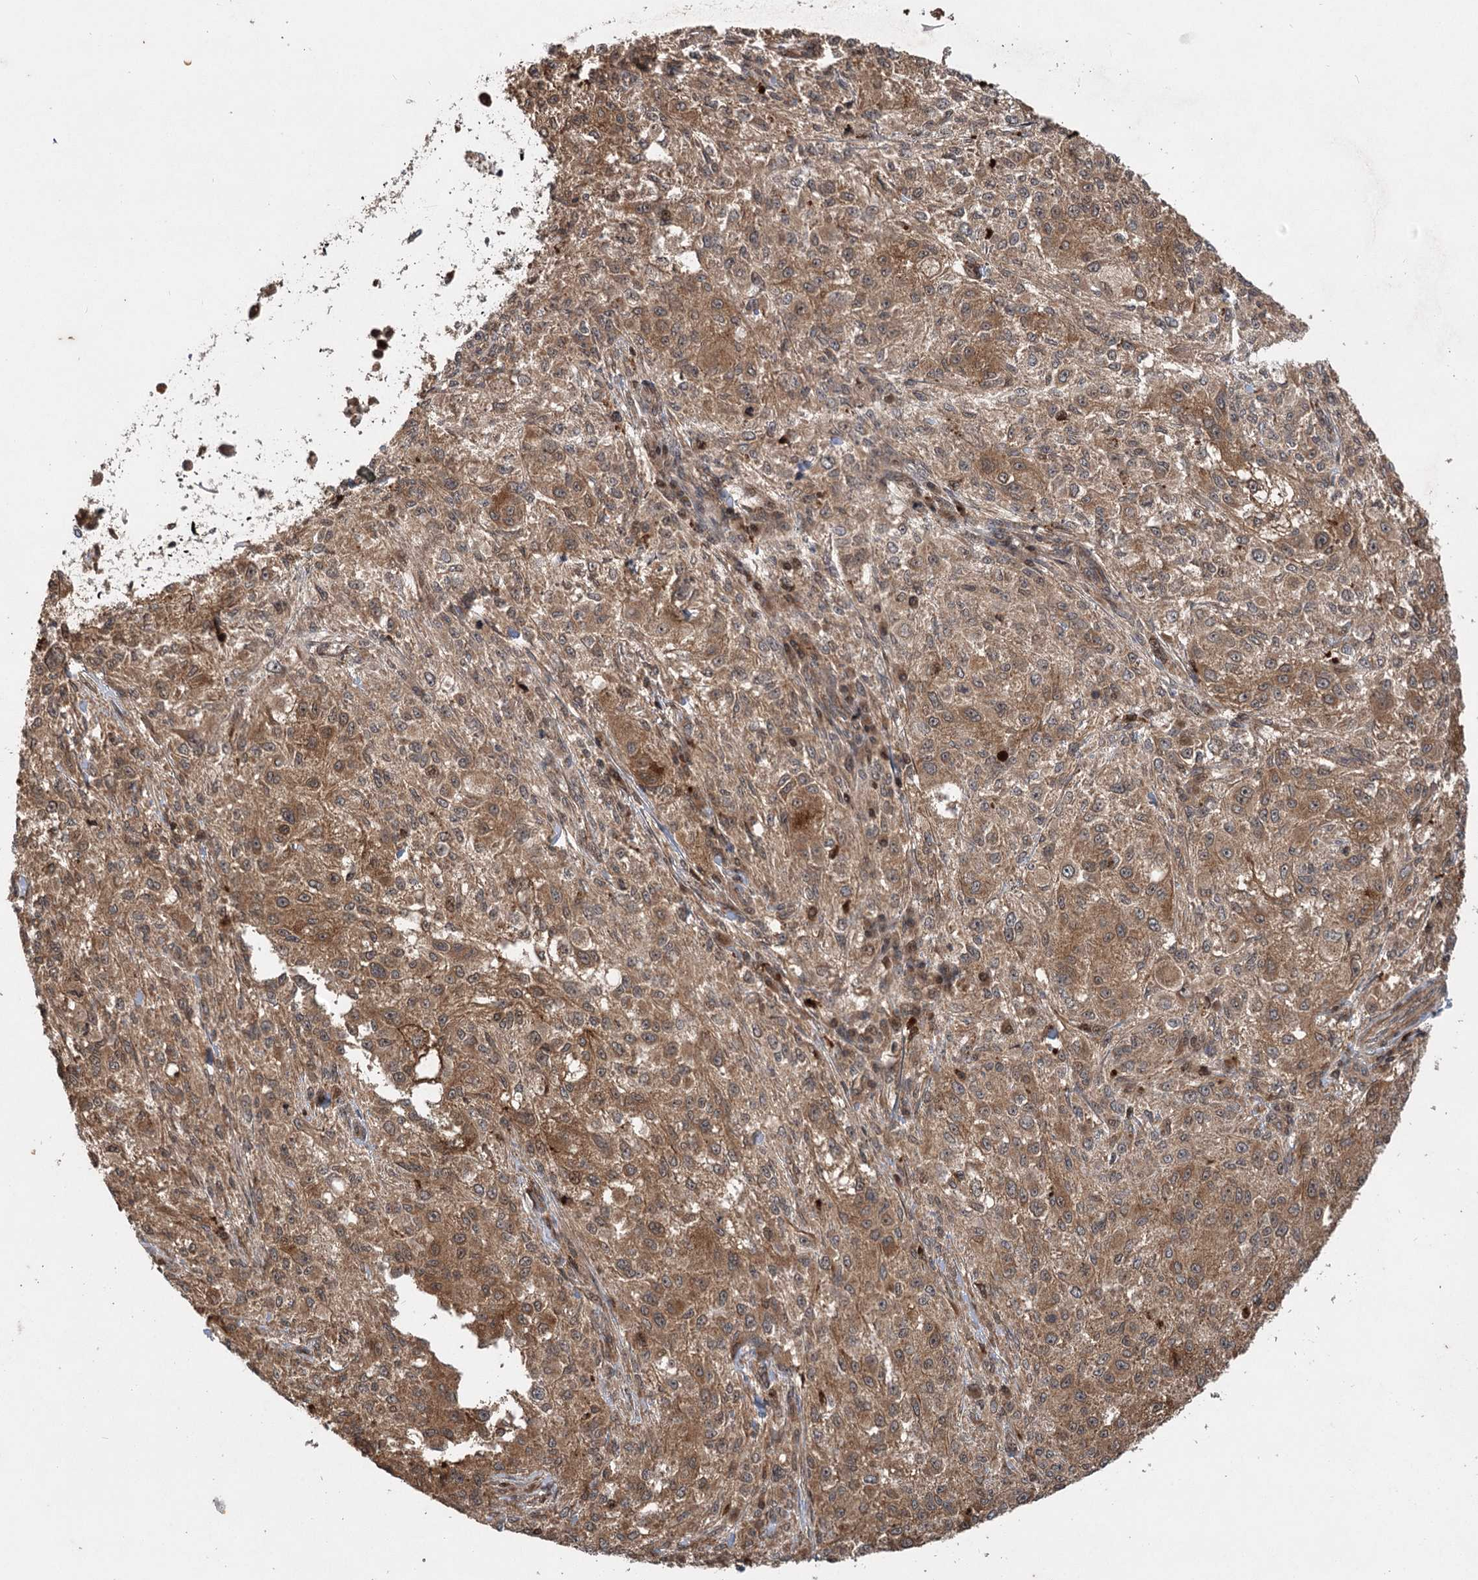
{"staining": {"intensity": "moderate", "quantity": ">75%", "location": "cytoplasmic/membranous"}, "tissue": "melanoma", "cell_type": "Tumor cells", "image_type": "cancer", "snomed": [{"axis": "morphology", "description": "Necrosis, NOS"}, {"axis": "morphology", "description": "Malignant melanoma, NOS"}, {"axis": "topography", "description": "Skin"}], "caption": "IHC photomicrograph of neoplastic tissue: malignant melanoma stained using immunohistochemistry displays medium levels of moderate protein expression localized specifically in the cytoplasmic/membranous of tumor cells, appearing as a cytoplasmic/membranous brown color.", "gene": "INSIG2", "patient": {"sex": "female", "age": 87}}